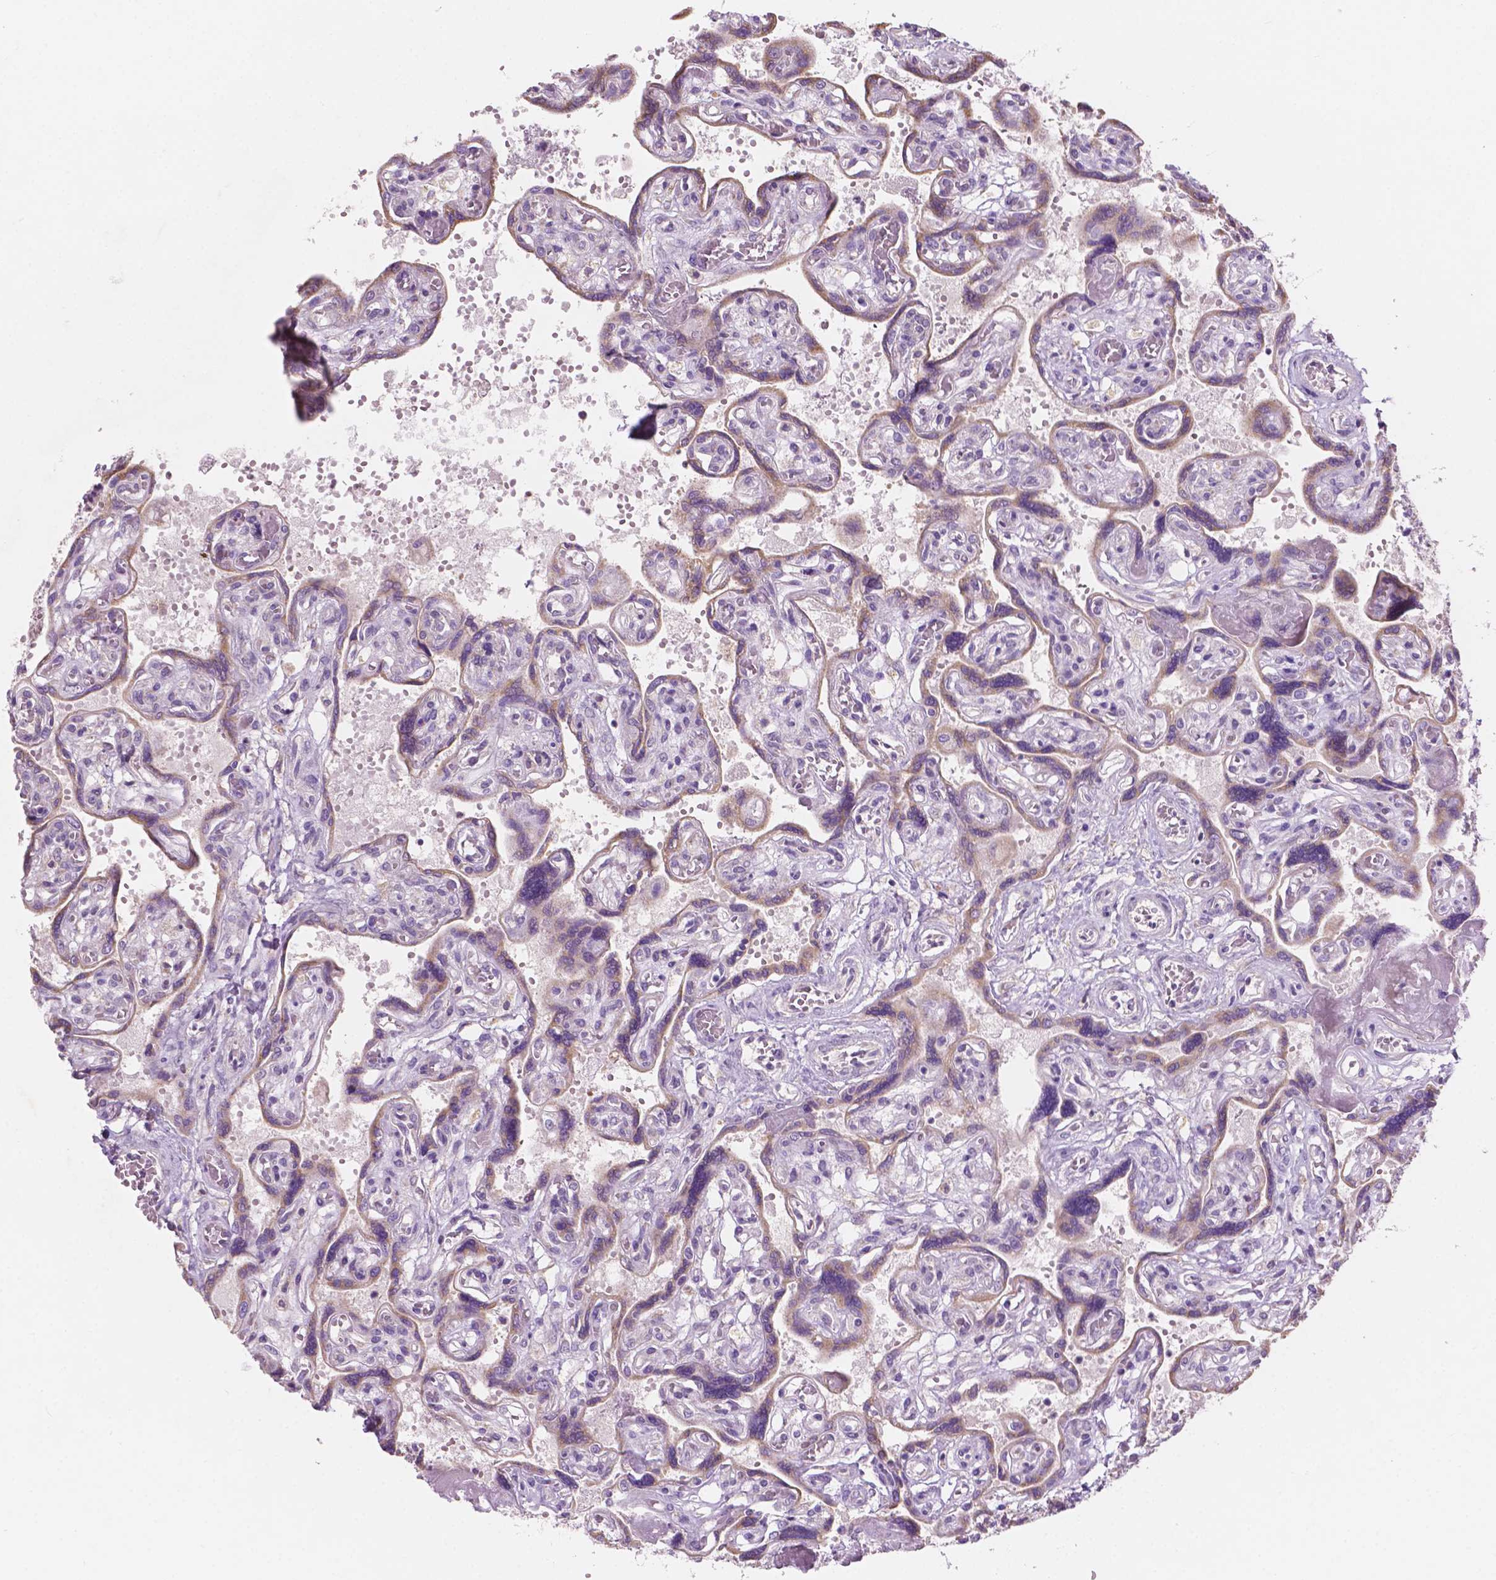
{"staining": {"intensity": "negative", "quantity": "none", "location": "none"}, "tissue": "placenta", "cell_type": "Decidual cells", "image_type": "normal", "snomed": [{"axis": "morphology", "description": "Normal tissue, NOS"}, {"axis": "topography", "description": "Placenta"}], "caption": "Human placenta stained for a protein using IHC exhibits no expression in decidual cells.", "gene": "LRP1B", "patient": {"sex": "female", "age": 32}}